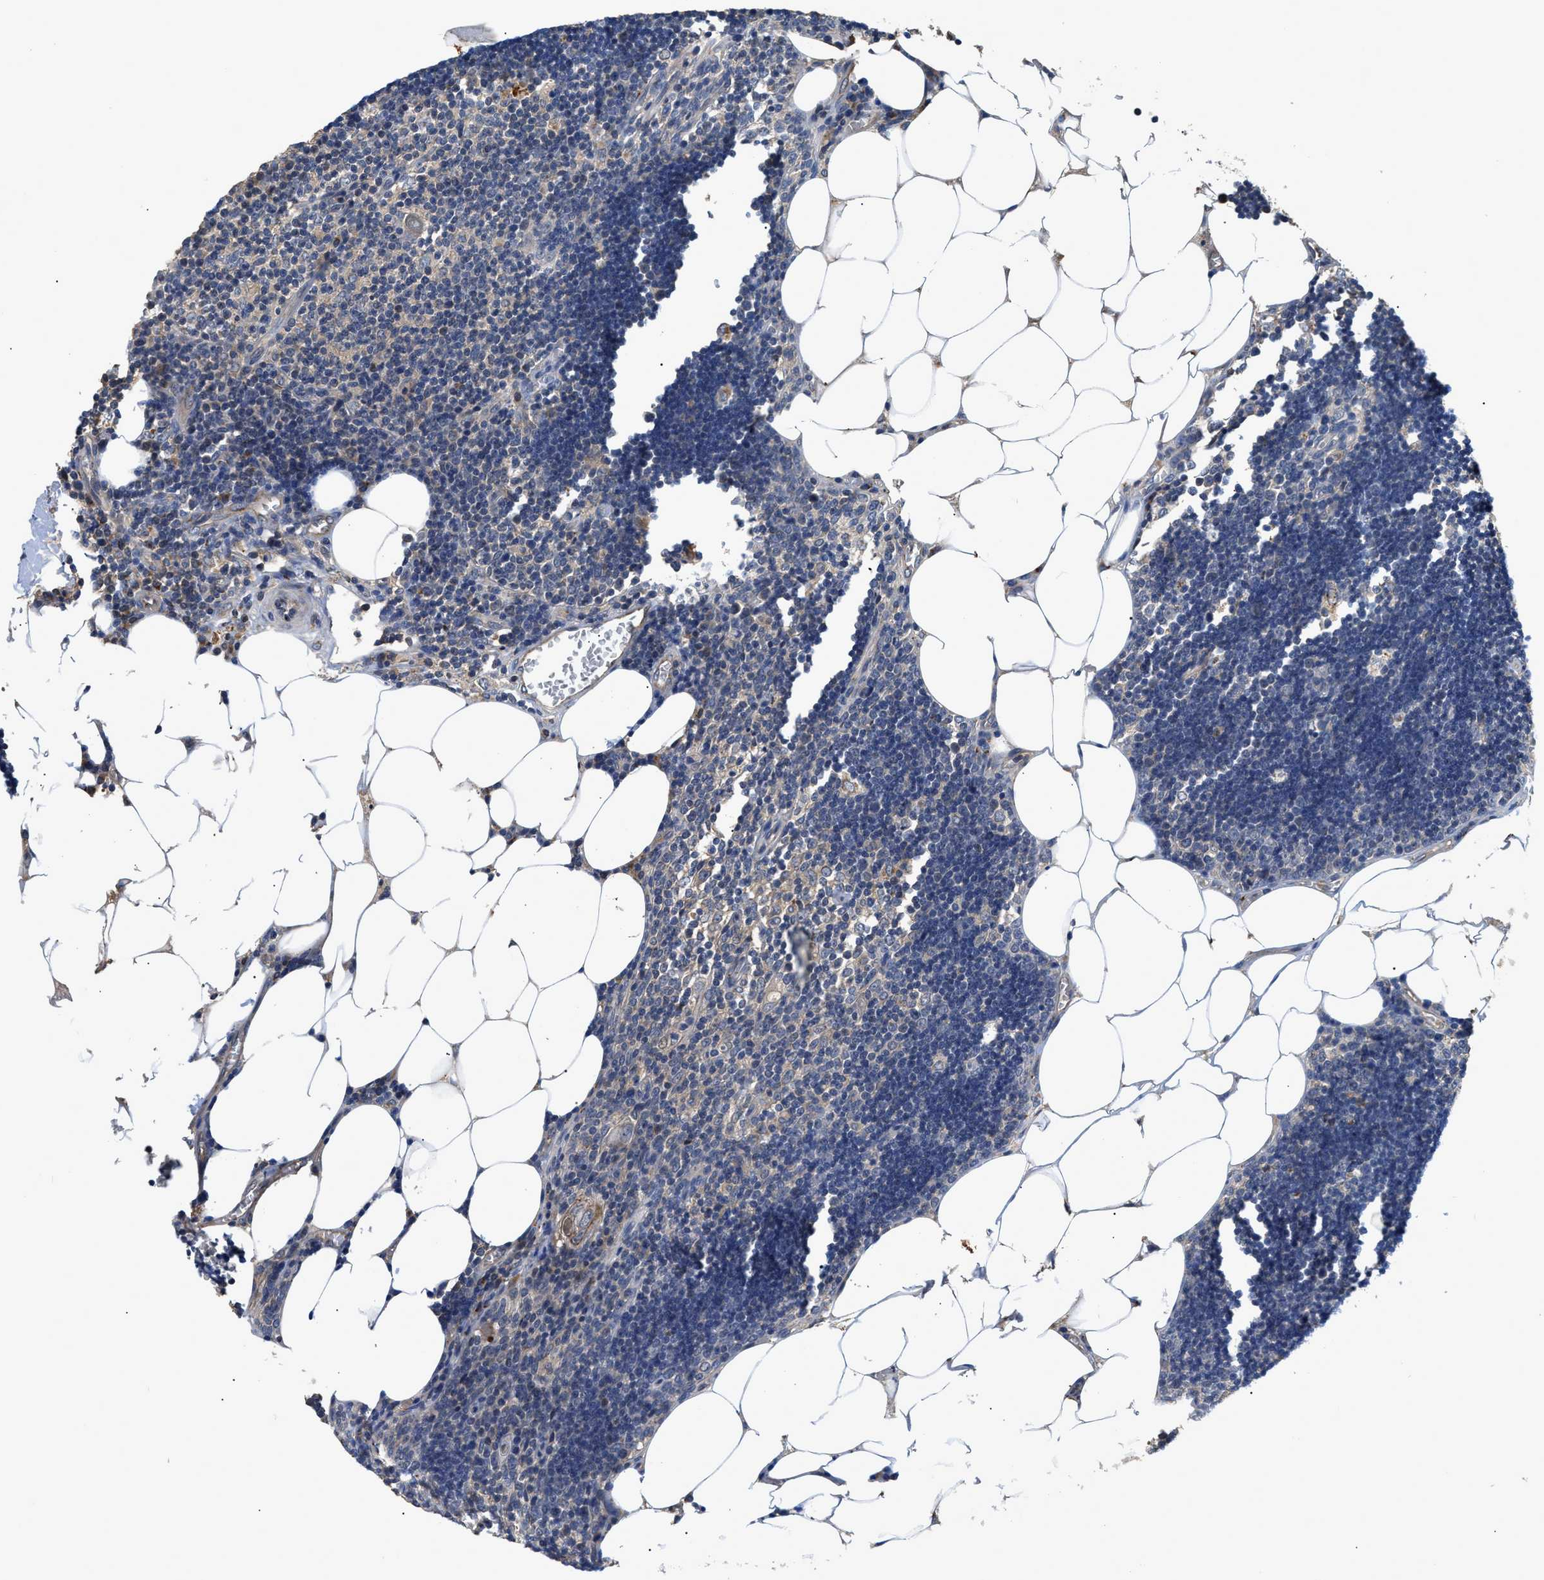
{"staining": {"intensity": "negative", "quantity": "none", "location": "none"}, "tissue": "lymph node", "cell_type": "Germinal center cells", "image_type": "normal", "snomed": [{"axis": "morphology", "description": "Normal tissue, NOS"}, {"axis": "topography", "description": "Lymph node"}], "caption": "Germinal center cells show no significant positivity in benign lymph node. (DAB (3,3'-diaminobenzidine) immunohistochemistry (IHC) visualized using brightfield microscopy, high magnification).", "gene": "SIK2", "patient": {"sex": "male", "age": 33}}